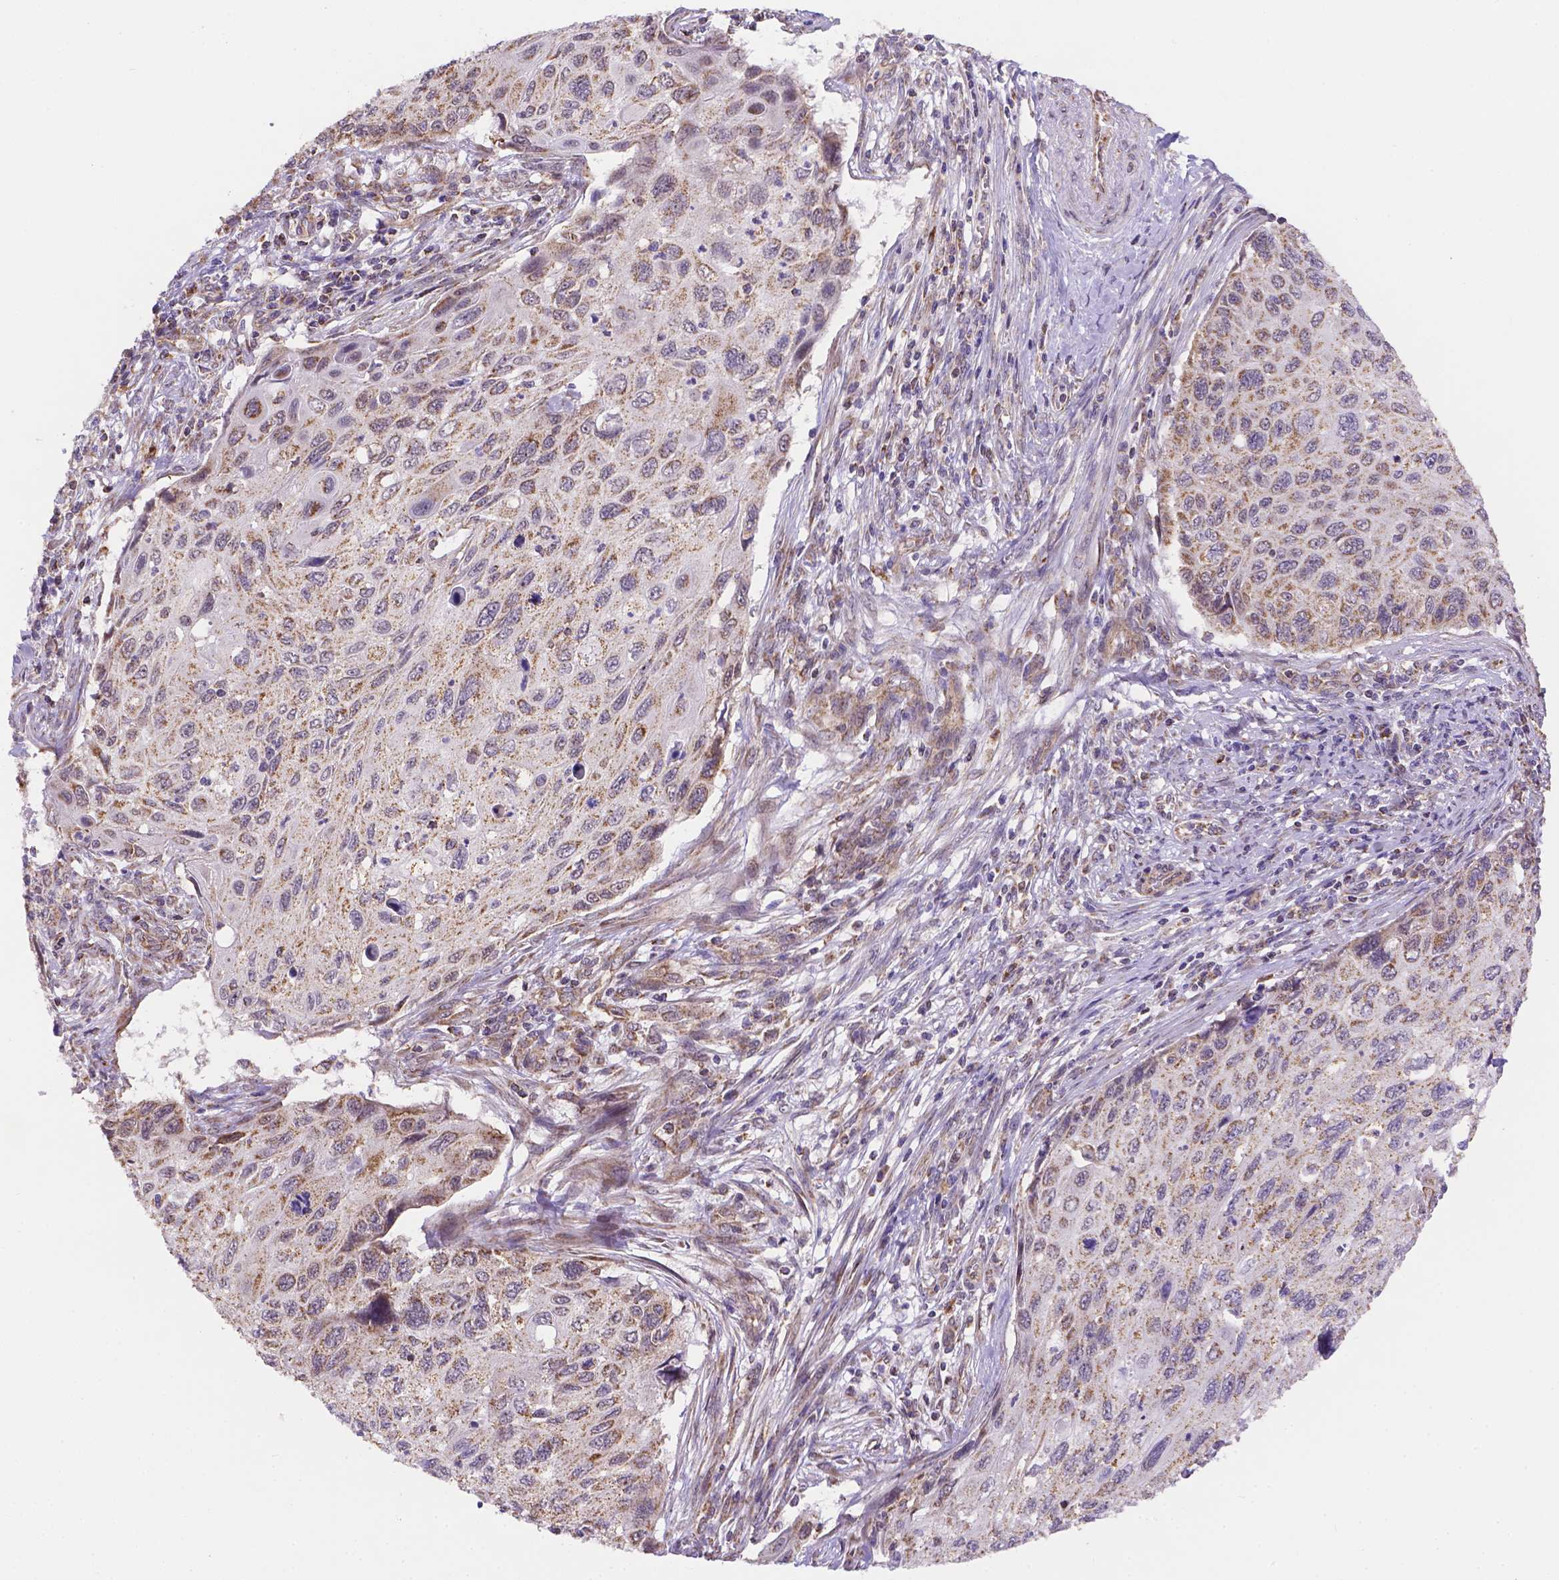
{"staining": {"intensity": "moderate", "quantity": ">75%", "location": "cytoplasmic/membranous"}, "tissue": "cervical cancer", "cell_type": "Tumor cells", "image_type": "cancer", "snomed": [{"axis": "morphology", "description": "Squamous cell carcinoma, NOS"}, {"axis": "topography", "description": "Cervix"}], "caption": "Human cervical cancer stained with a protein marker demonstrates moderate staining in tumor cells.", "gene": "CYYR1", "patient": {"sex": "female", "age": 70}}